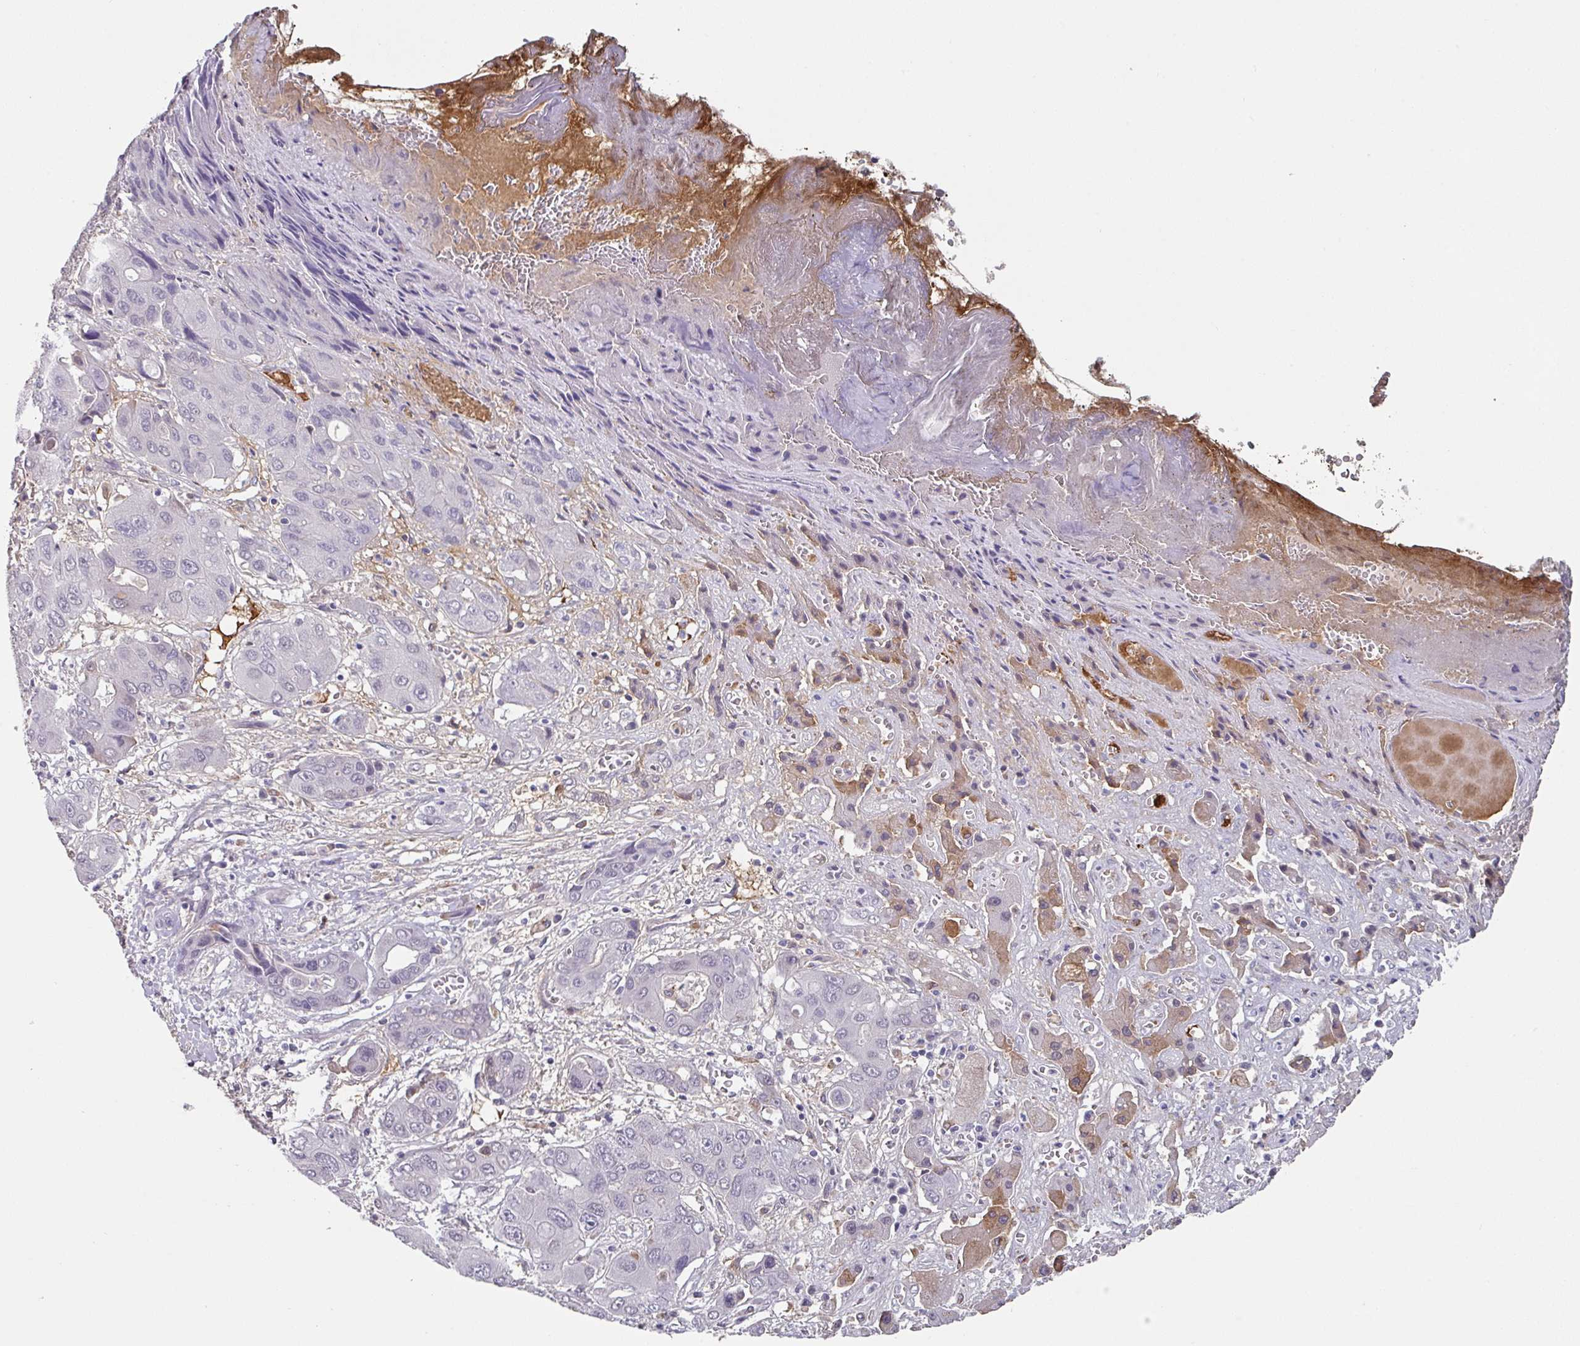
{"staining": {"intensity": "negative", "quantity": "none", "location": "none"}, "tissue": "liver cancer", "cell_type": "Tumor cells", "image_type": "cancer", "snomed": [{"axis": "morphology", "description": "Cholangiocarcinoma"}, {"axis": "topography", "description": "Liver"}], "caption": "This is an IHC image of human liver cancer (cholangiocarcinoma). There is no expression in tumor cells.", "gene": "C1QB", "patient": {"sex": "male", "age": 67}}